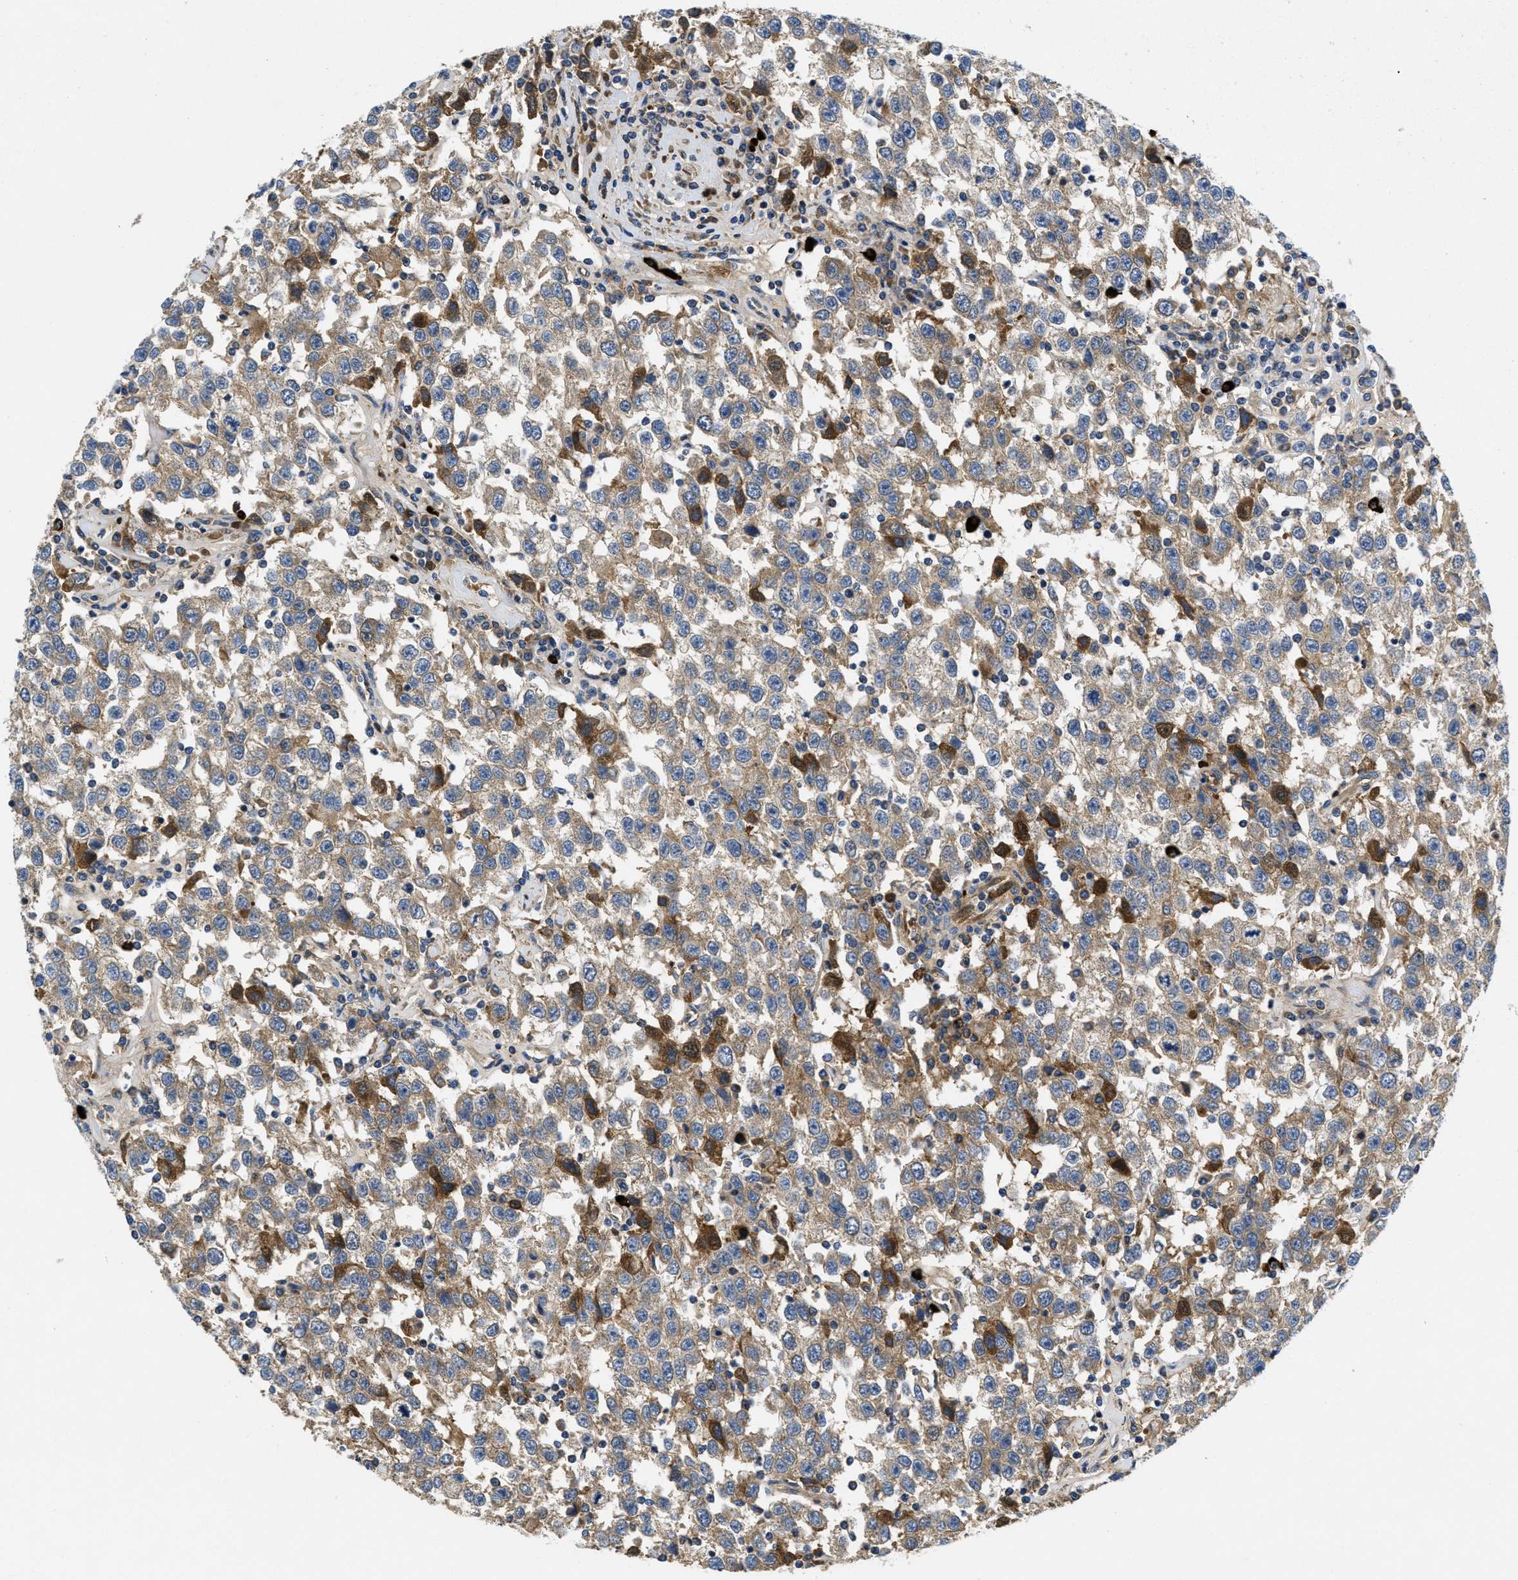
{"staining": {"intensity": "moderate", "quantity": ">75%", "location": "cytoplasmic/membranous"}, "tissue": "testis cancer", "cell_type": "Tumor cells", "image_type": "cancer", "snomed": [{"axis": "morphology", "description": "Seminoma, NOS"}, {"axis": "topography", "description": "Testis"}], "caption": "The immunohistochemical stain shows moderate cytoplasmic/membranous positivity in tumor cells of testis cancer tissue. Using DAB (3,3'-diaminobenzidine) (brown) and hematoxylin (blue) stains, captured at high magnification using brightfield microscopy.", "gene": "GALK1", "patient": {"sex": "male", "age": 41}}